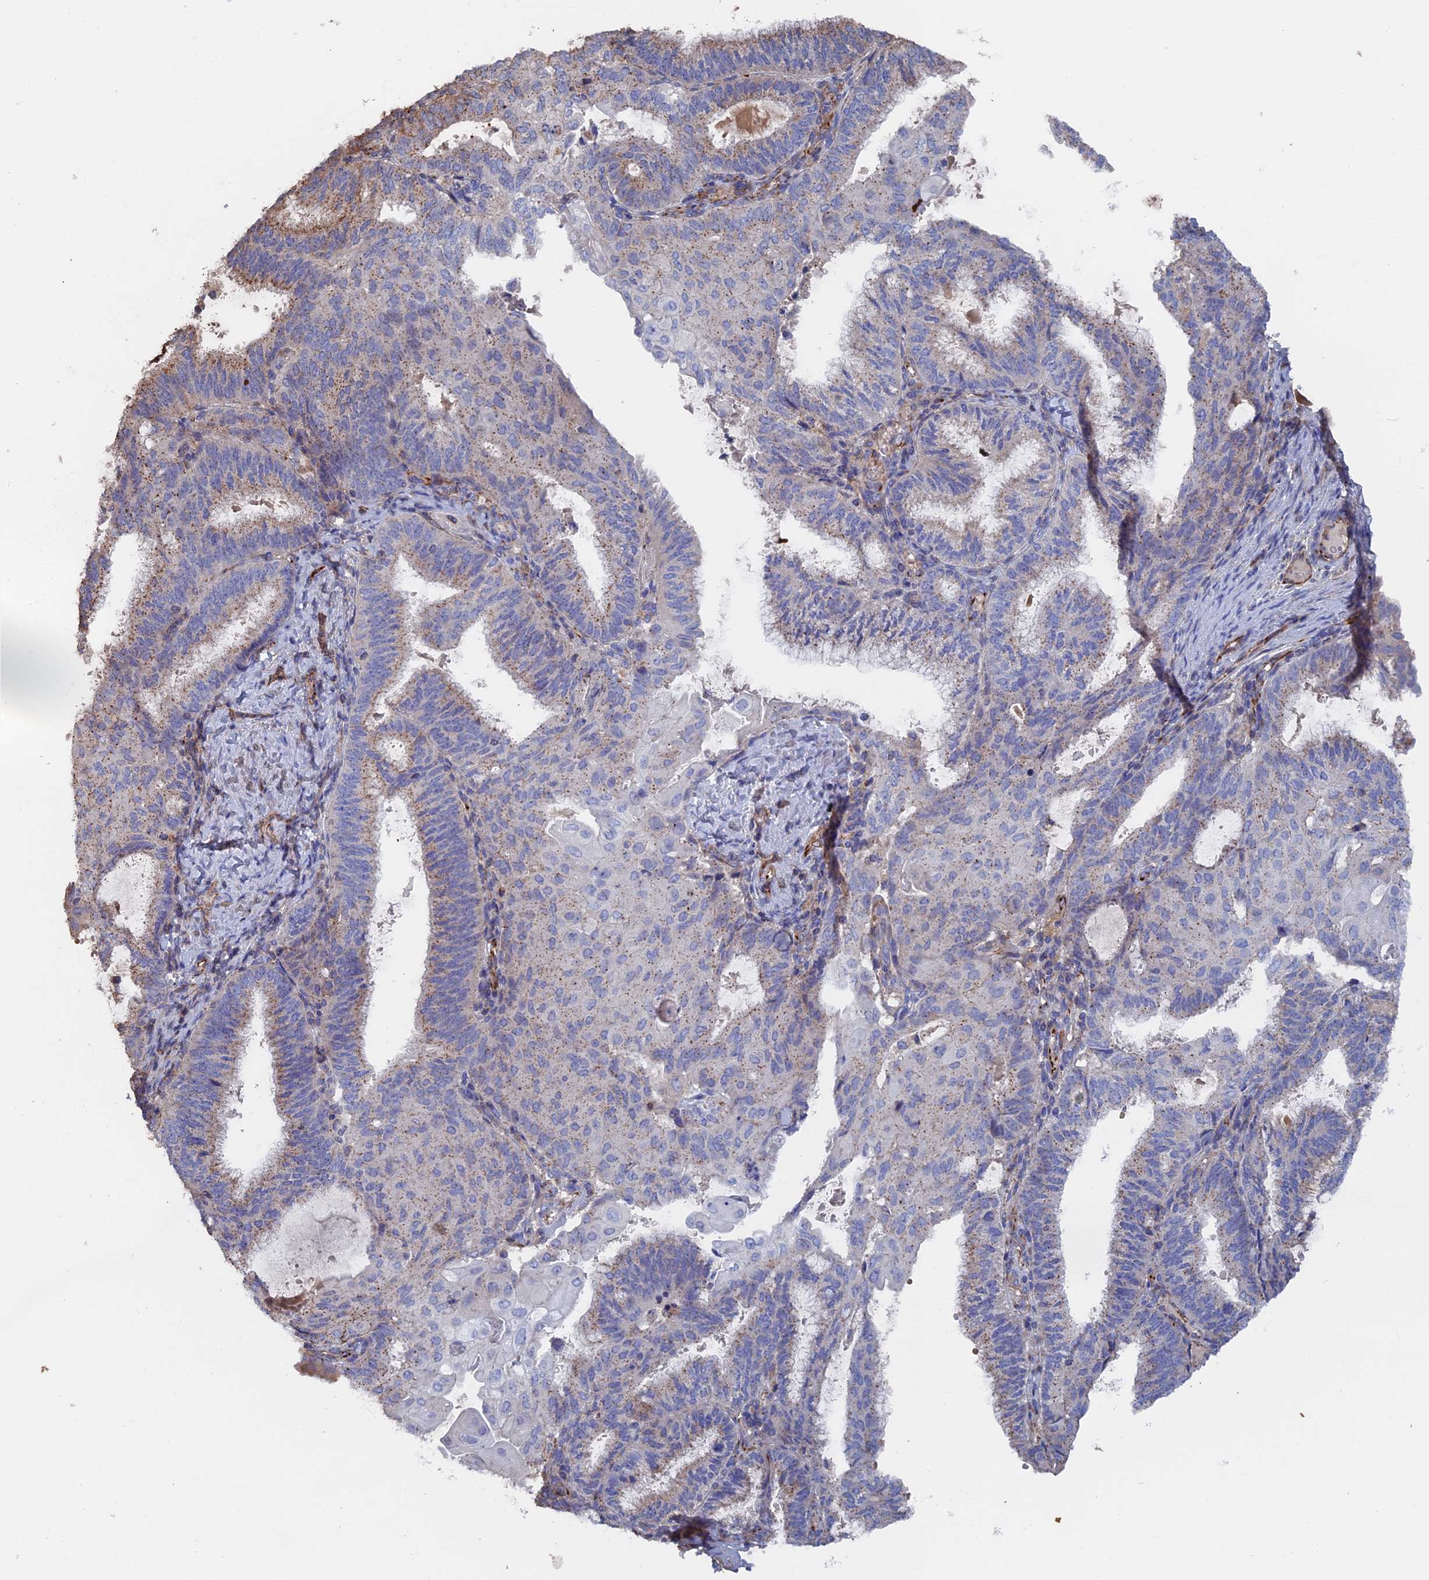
{"staining": {"intensity": "moderate", "quantity": "<25%", "location": "cytoplasmic/membranous"}, "tissue": "endometrial cancer", "cell_type": "Tumor cells", "image_type": "cancer", "snomed": [{"axis": "morphology", "description": "Adenocarcinoma, NOS"}, {"axis": "topography", "description": "Endometrium"}], "caption": "The micrograph shows staining of endometrial adenocarcinoma, revealing moderate cytoplasmic/membranous protein staining (brown color) within tumor cells.", "gene": "SMG9", "patient": {"sex": "female", "age": 49}}